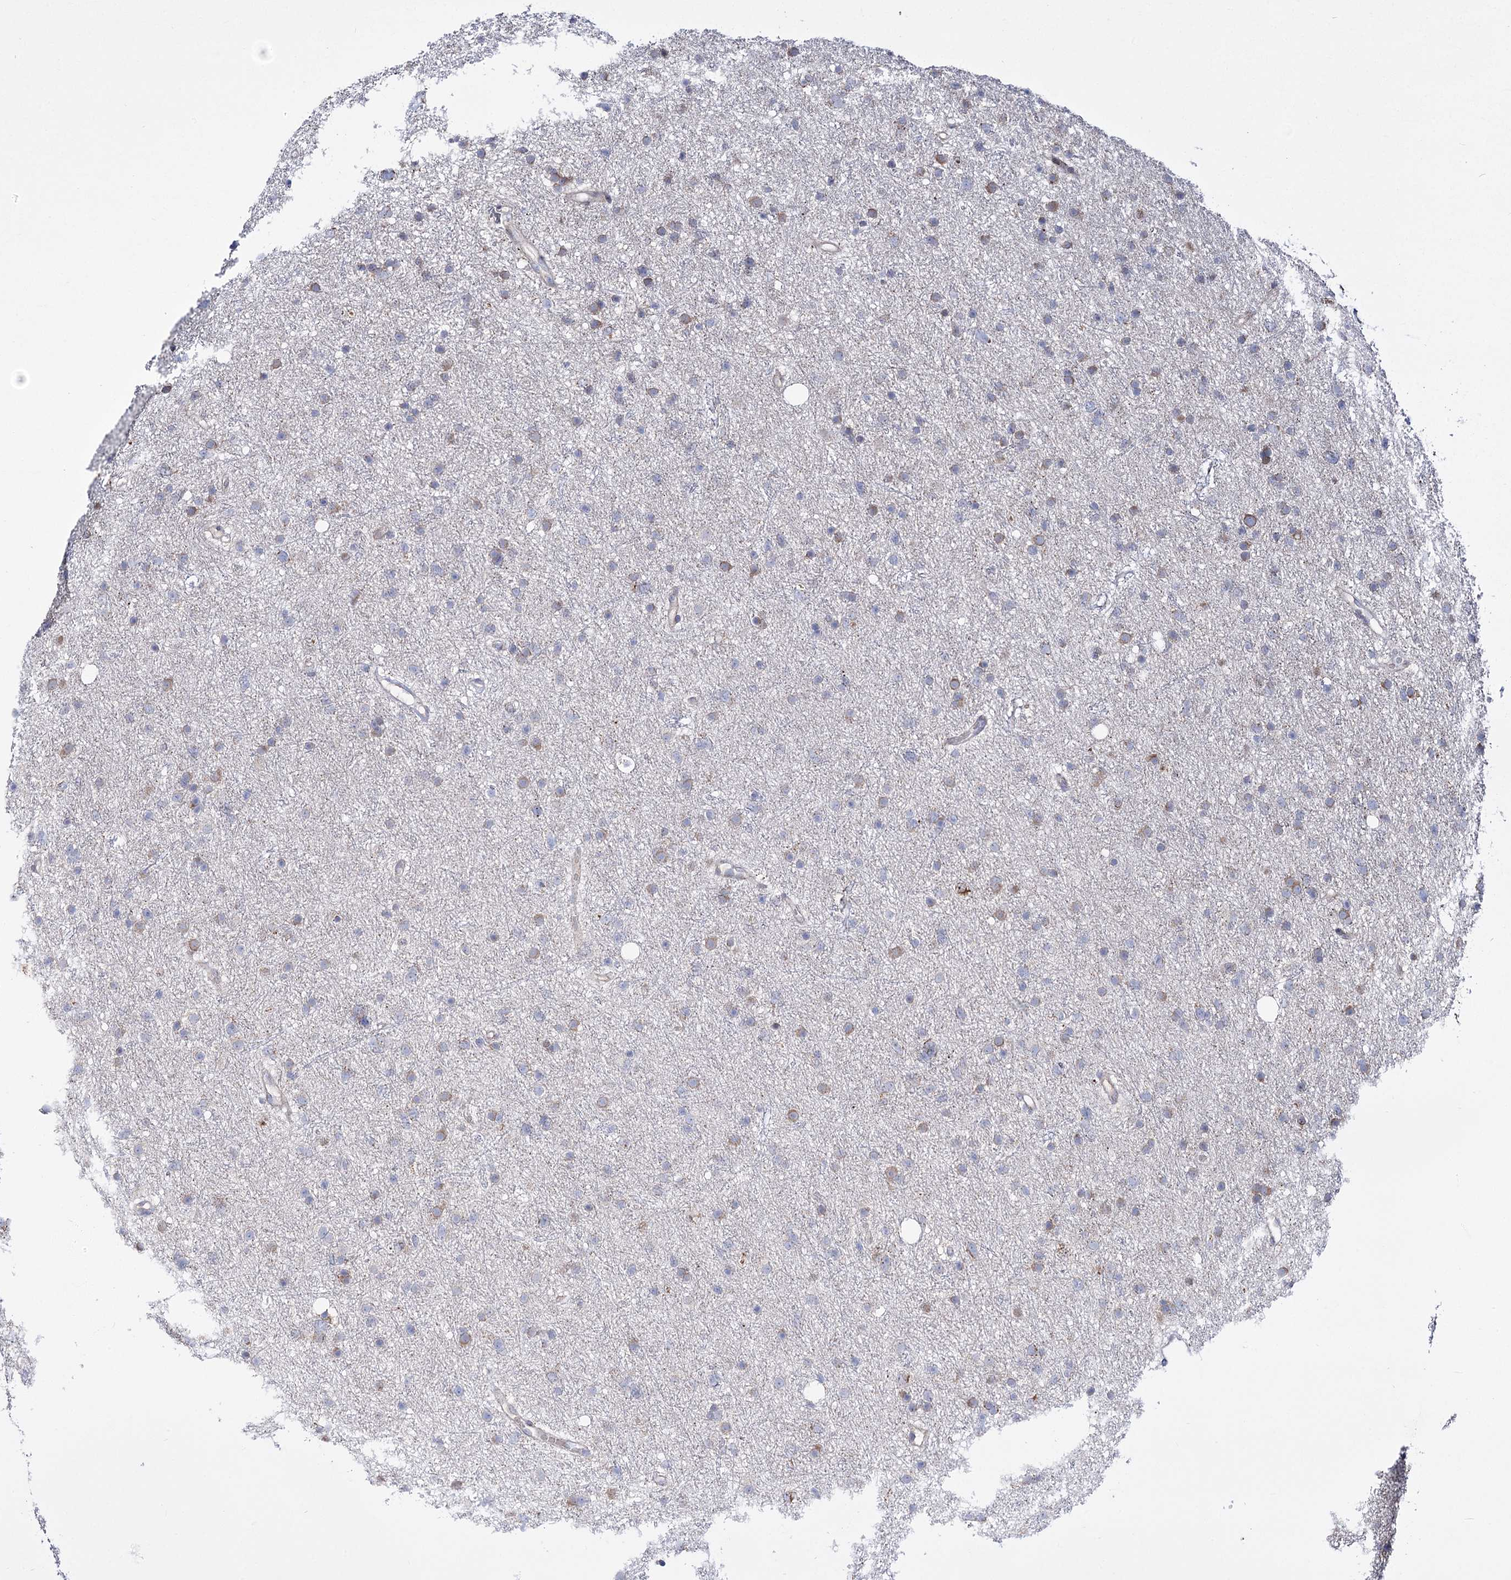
{"staining": {"intensity": "weak", "quantity": "<25%", "location": "cytoplasmic/membranous"}, "tissue": "glioma", "cell_type": "Tumor cells", "image_type": "cancer", "snomed": [{"axis": "morphology", "description": "Glioma, malignant, Low grade"}, {"axis": "topography", "description": "Cerebral cortex"}], "caption": "Immunohistochemistry of glioma reveals no staining in tumor cells.", "gene": "OSBPL5", "patient": {"sex": "female", "age": 39}}